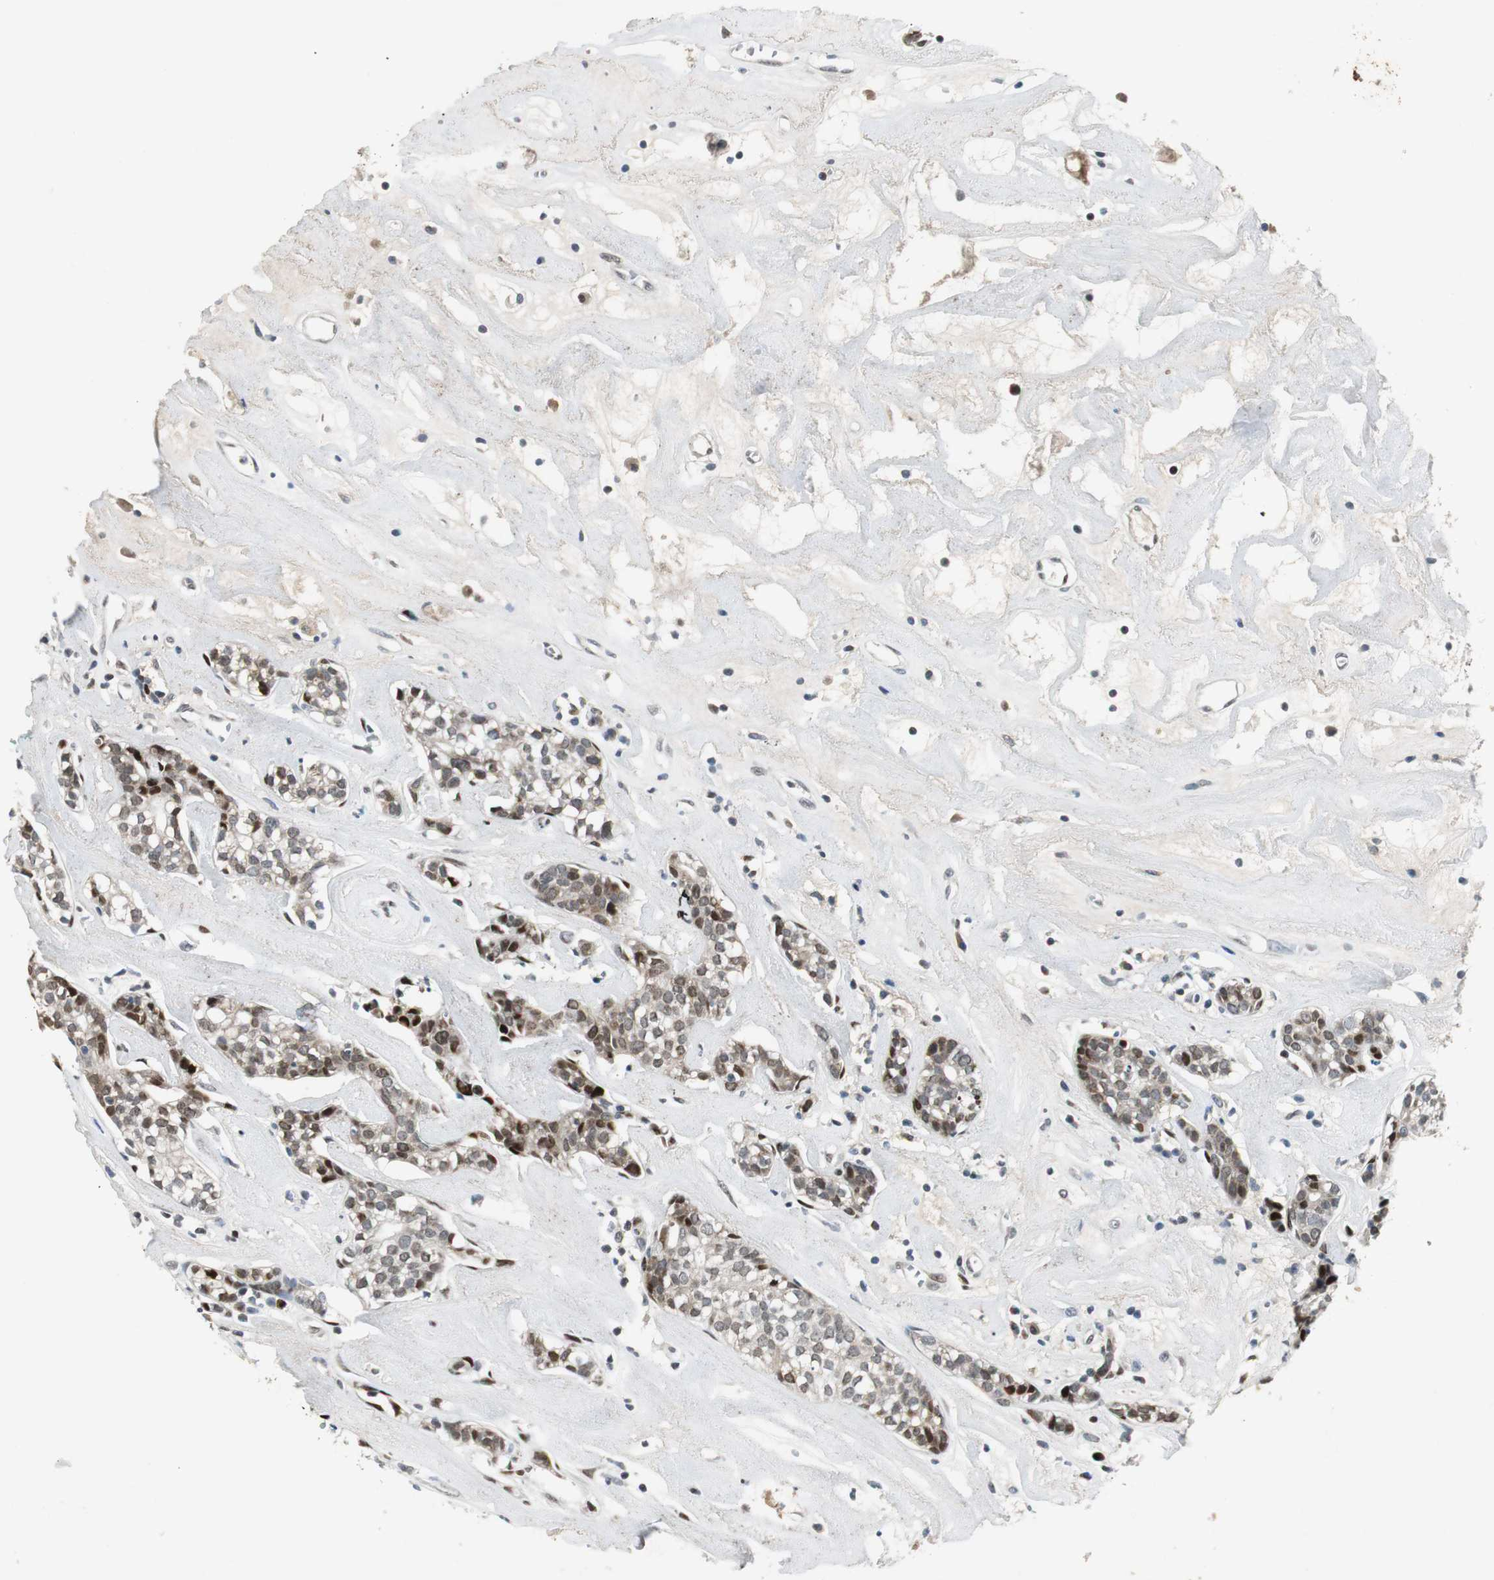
{"staining": {"intensity": "strong", "quantity": "<25%", "location": "nuclear"}, "tissue": "head and neck cancer", "cell_type": "Tumor cells", "image_type": "cancer", "snomed": [{"axis": "morphology", "description": "Adenocarcinoma, NOS"}, {"axis": "topography", "description": "Salivary gland"}, {"axis": "topography", "description": "Head-Neck"}], "caption": "Immunohistochemistry (IHC) micrograph of neoplastic tissue: head and neck cancer (adenocarcinoma) stained using immunohistochemistry demonstrates medium levels of strong protein expression localized specifically in the nuclear of tumor cells, appearing as a nuclear brown color.", "gene": "AJUBA", "patient": {"sex": "female", "age": 65}}